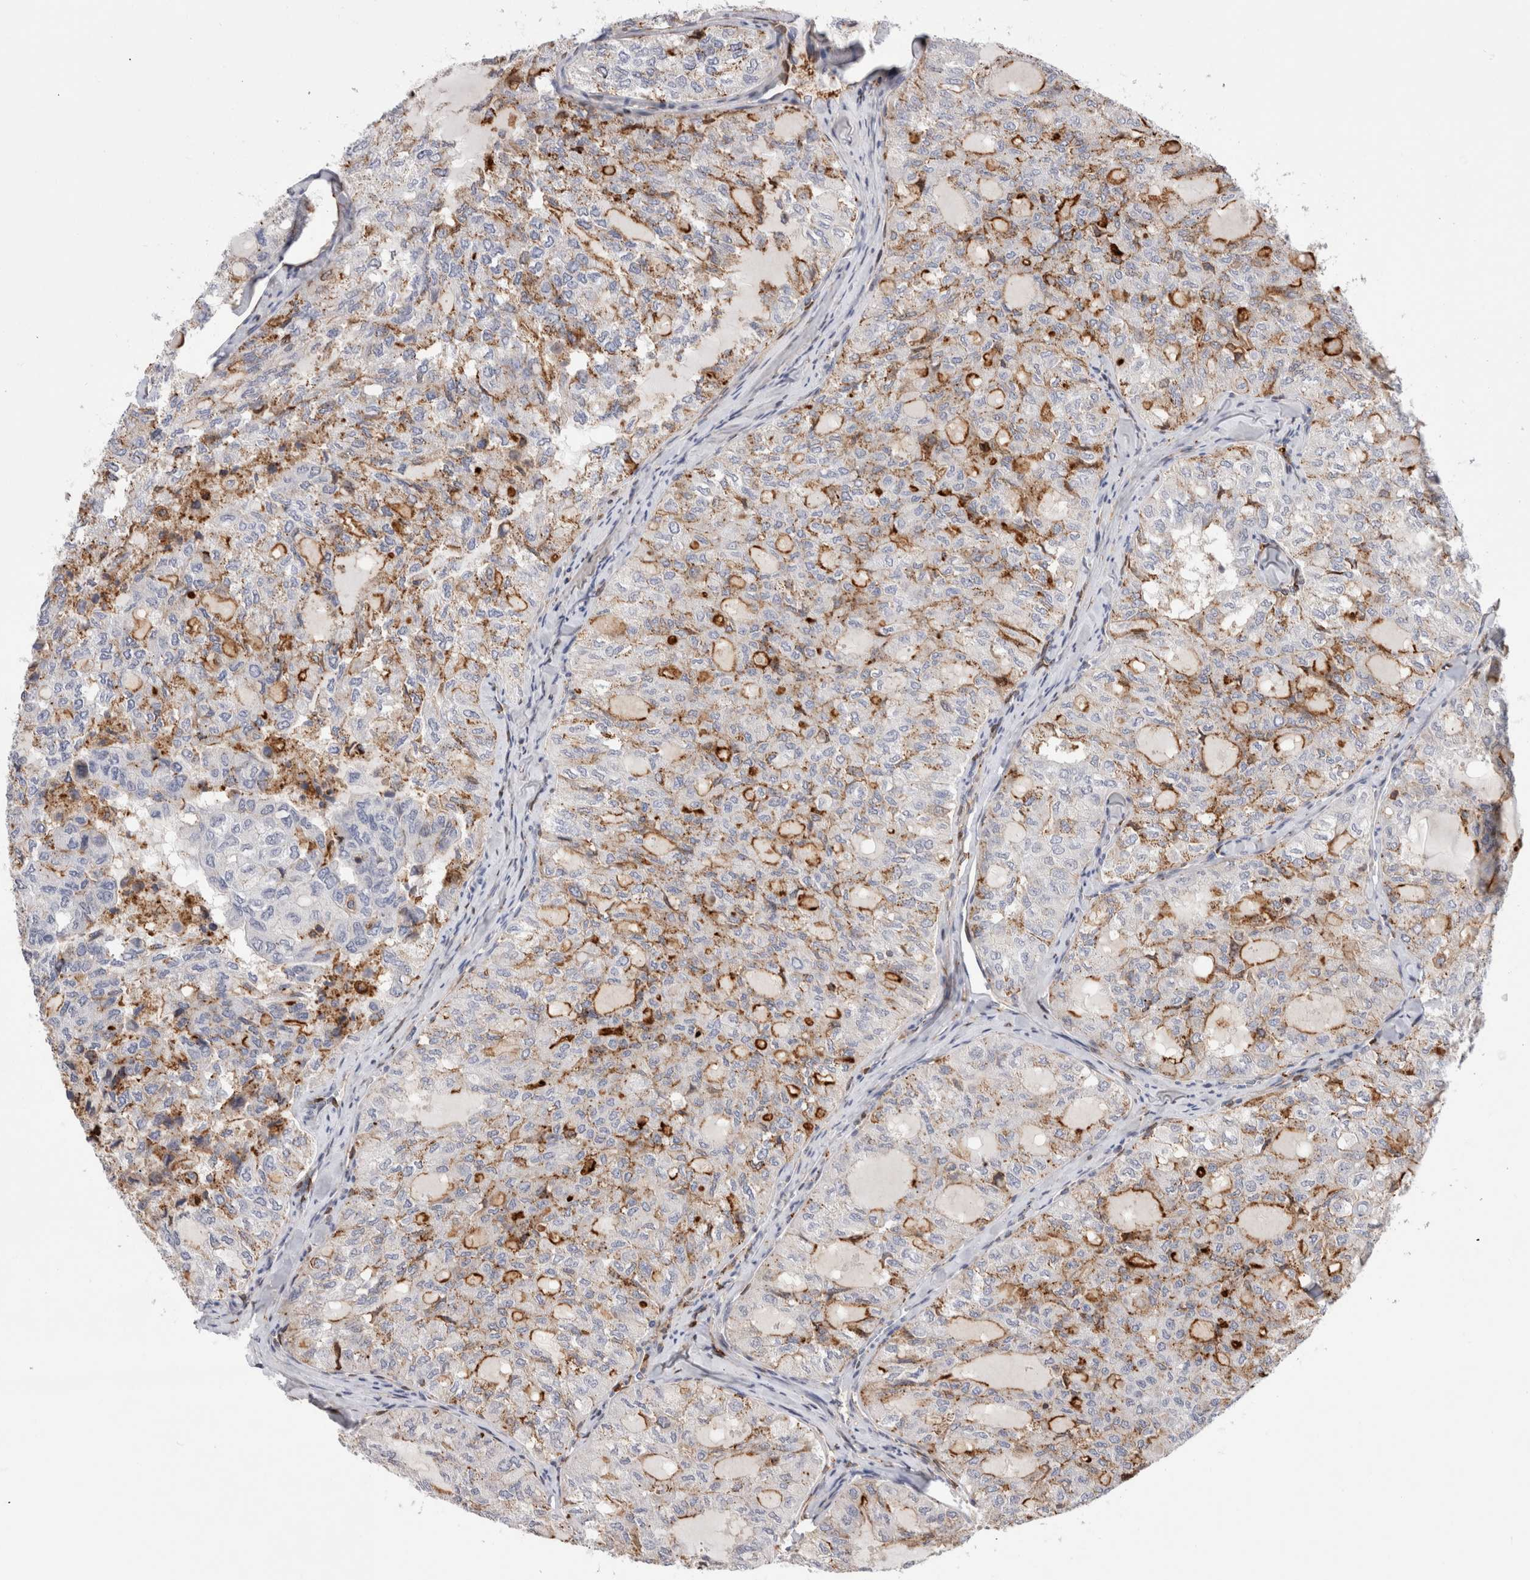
{"staining": {"intensity": "moderate", "quantity": "25%-75%", "location": "cytoplasmic/membranous"}, "tissue": "thyroid cancer", "cell_type": "Tumor cells", "image_type": "cancer", "snomed": [{"axis": "morphology", "description": "Follicular adenoma carcinoma, NOS"}, {"axis": "topography", "description": "Thyroid gland"}], "caption": "About 25%-75% of tumor cells in thyroid cancer display moderate cytoplasmic/membranous protein expression as visualized by brown immunohistochemical staining.", "gene": "CCDC88B", "patient": {"sex": "male", "age": 75}}